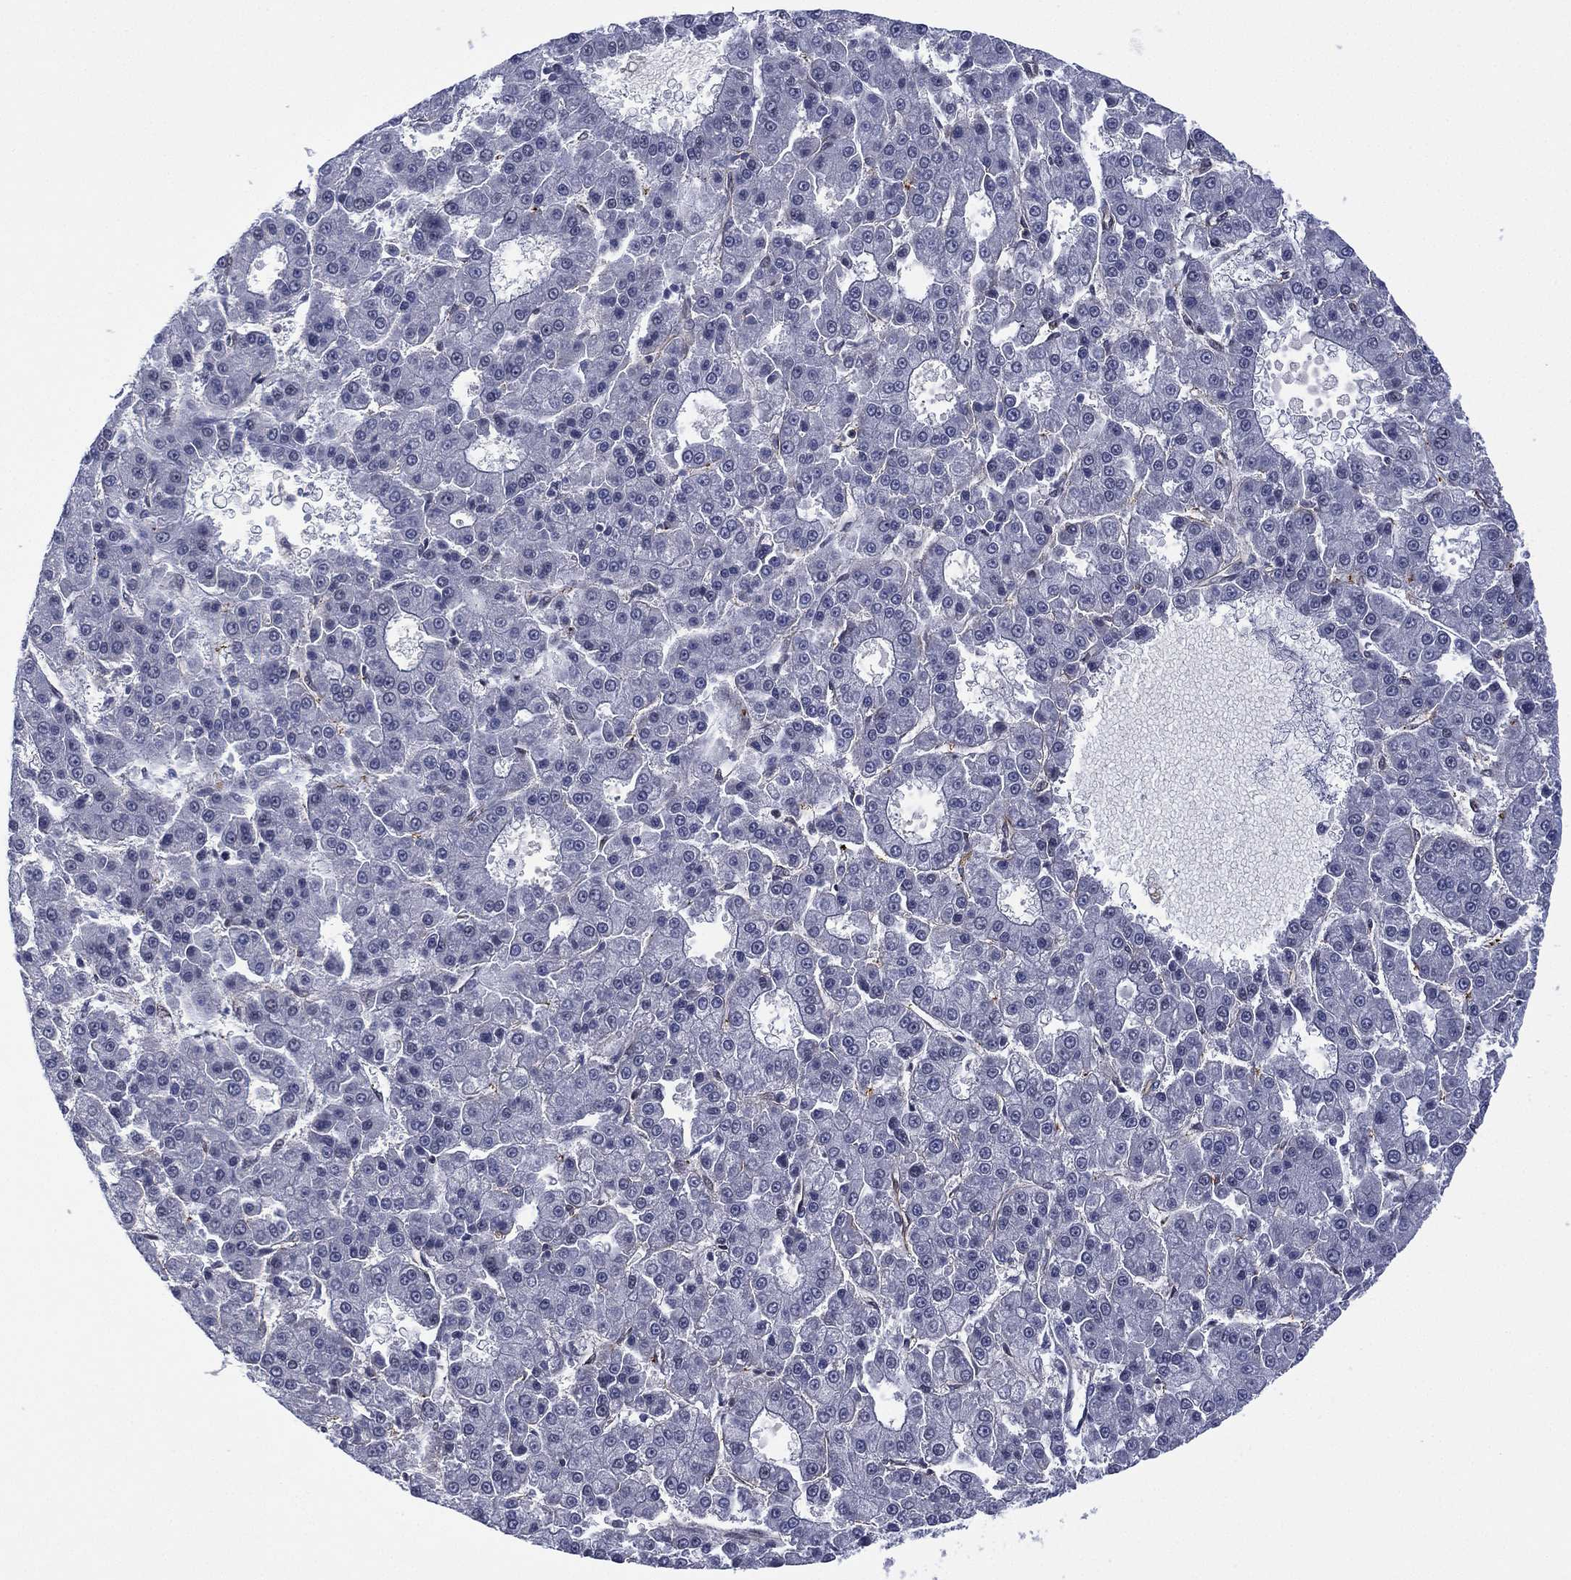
{"staining": {"intensity": "negative", "quantity": "none", "location": "none"}, "tissue": "liver cancer", "cell_type": "Tumor cells", "image_type": "cancer", "snomed": [{"axis": "morphology", "description": "Carcinoma, Hepatocellular, NOS"}, {"axis": "topography", "description": "Liver"}], "caption": "DAB (3,3'-diaminobenzidine) immunohistochemical staining of human liver cancer (hepatocellular carcinoma) reveals no significant positivity in tumor cells.", "gene": "GSE1", "patient": {"sex": "male", "age": 70}}